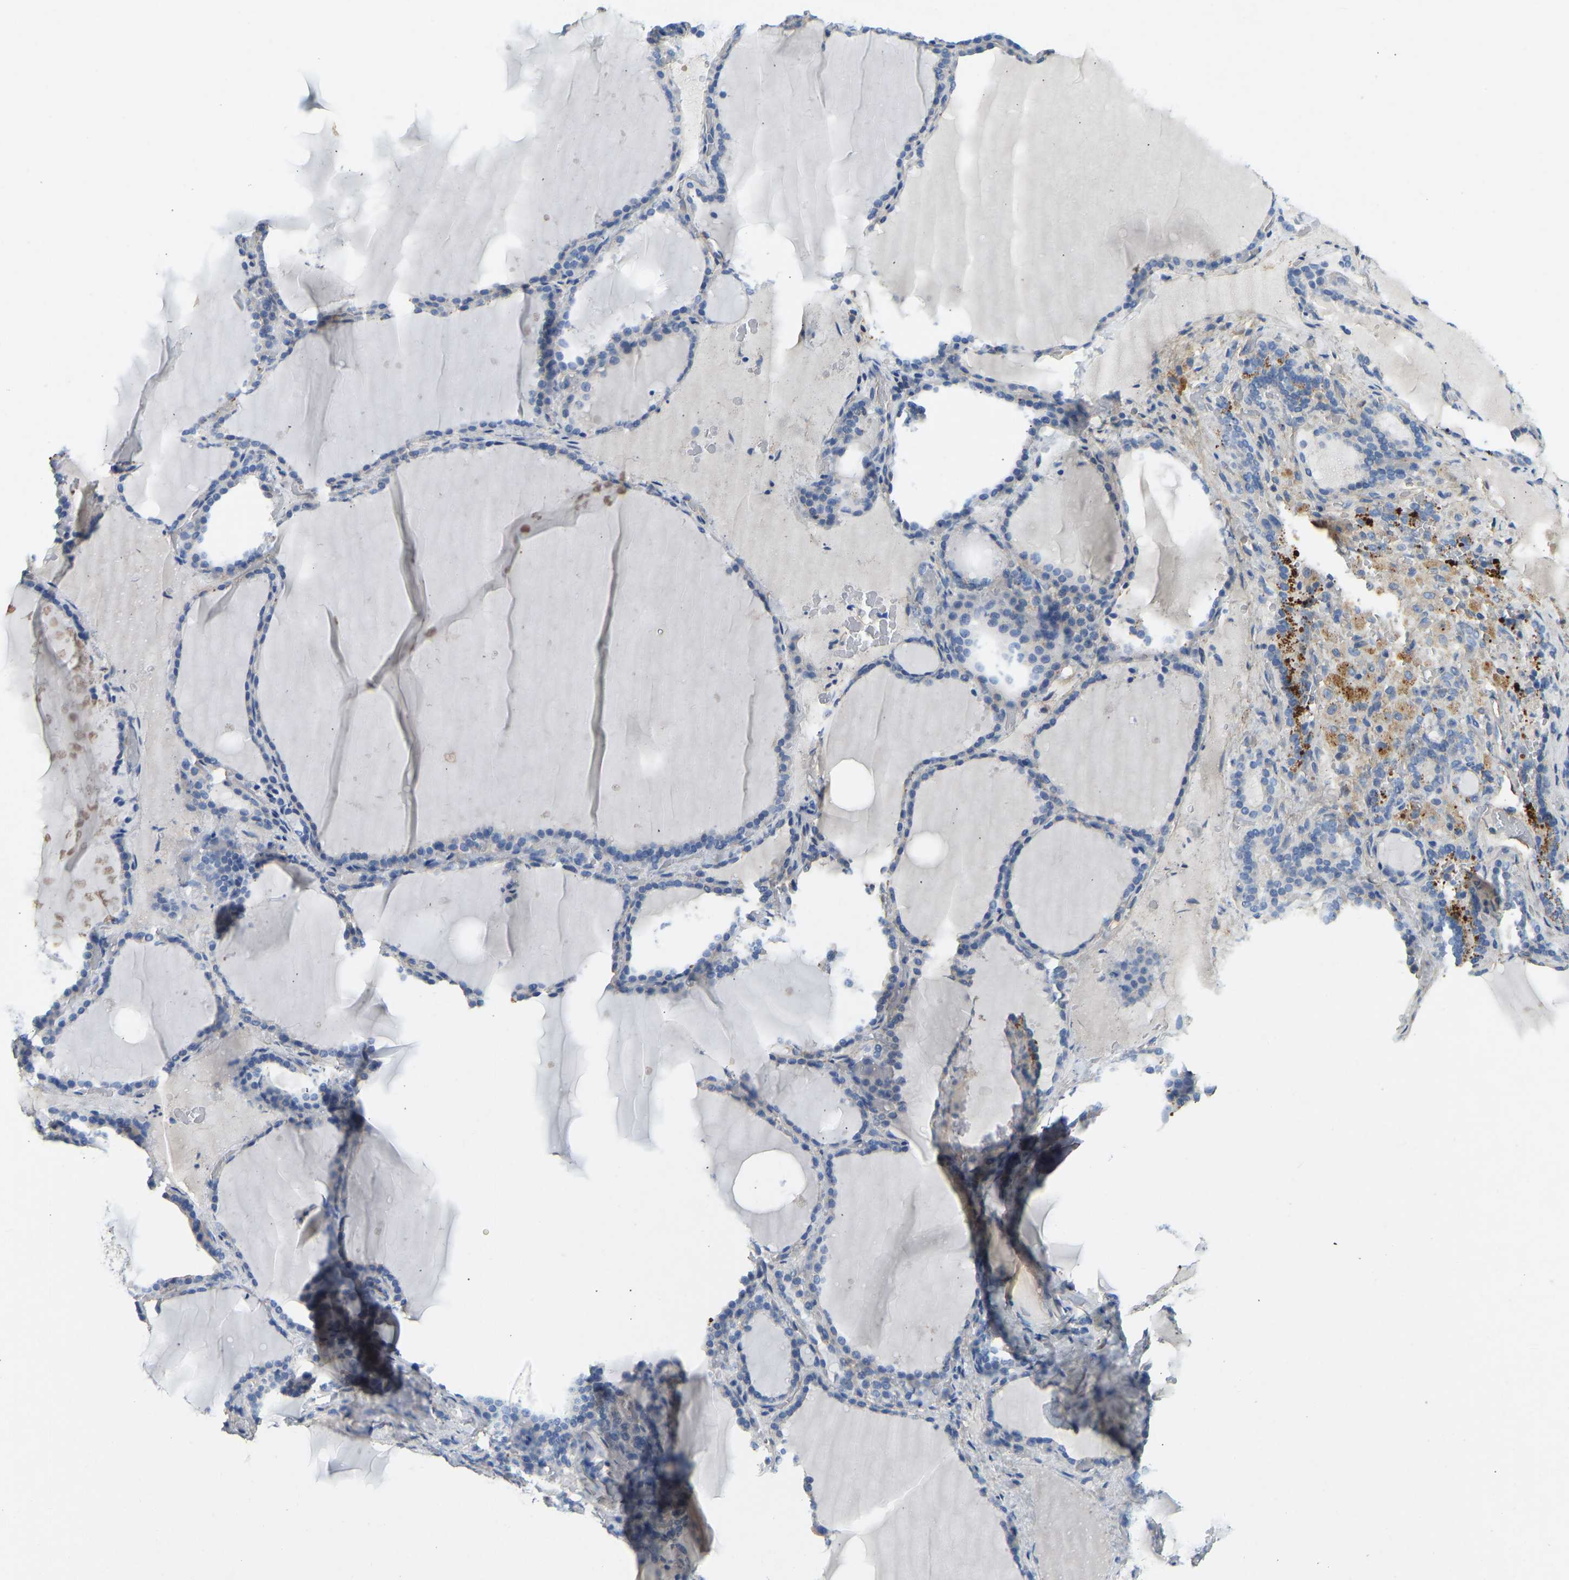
{"staining": {"intensity": "negative", "quantity": "none", "location": "none"}, "tissue": "thyroid gland", "cell_type": "Glandular cells", "image_type": "normal", "snomed": [{"axis": "morphology", "description": "Normal tissue, NOS"}, {"axis": "topography", "description": "Thyroid gland"}], "caption": "Immunohistochemistry histopathology image of normal thyroid gland: human thyroid gland stained with DAB (3,3'-diaminobenzidine) demonstrates no significant protein staining in glandular cells.", "gene": "TECTA", "patient": {"sex": "female", "age": 28}}